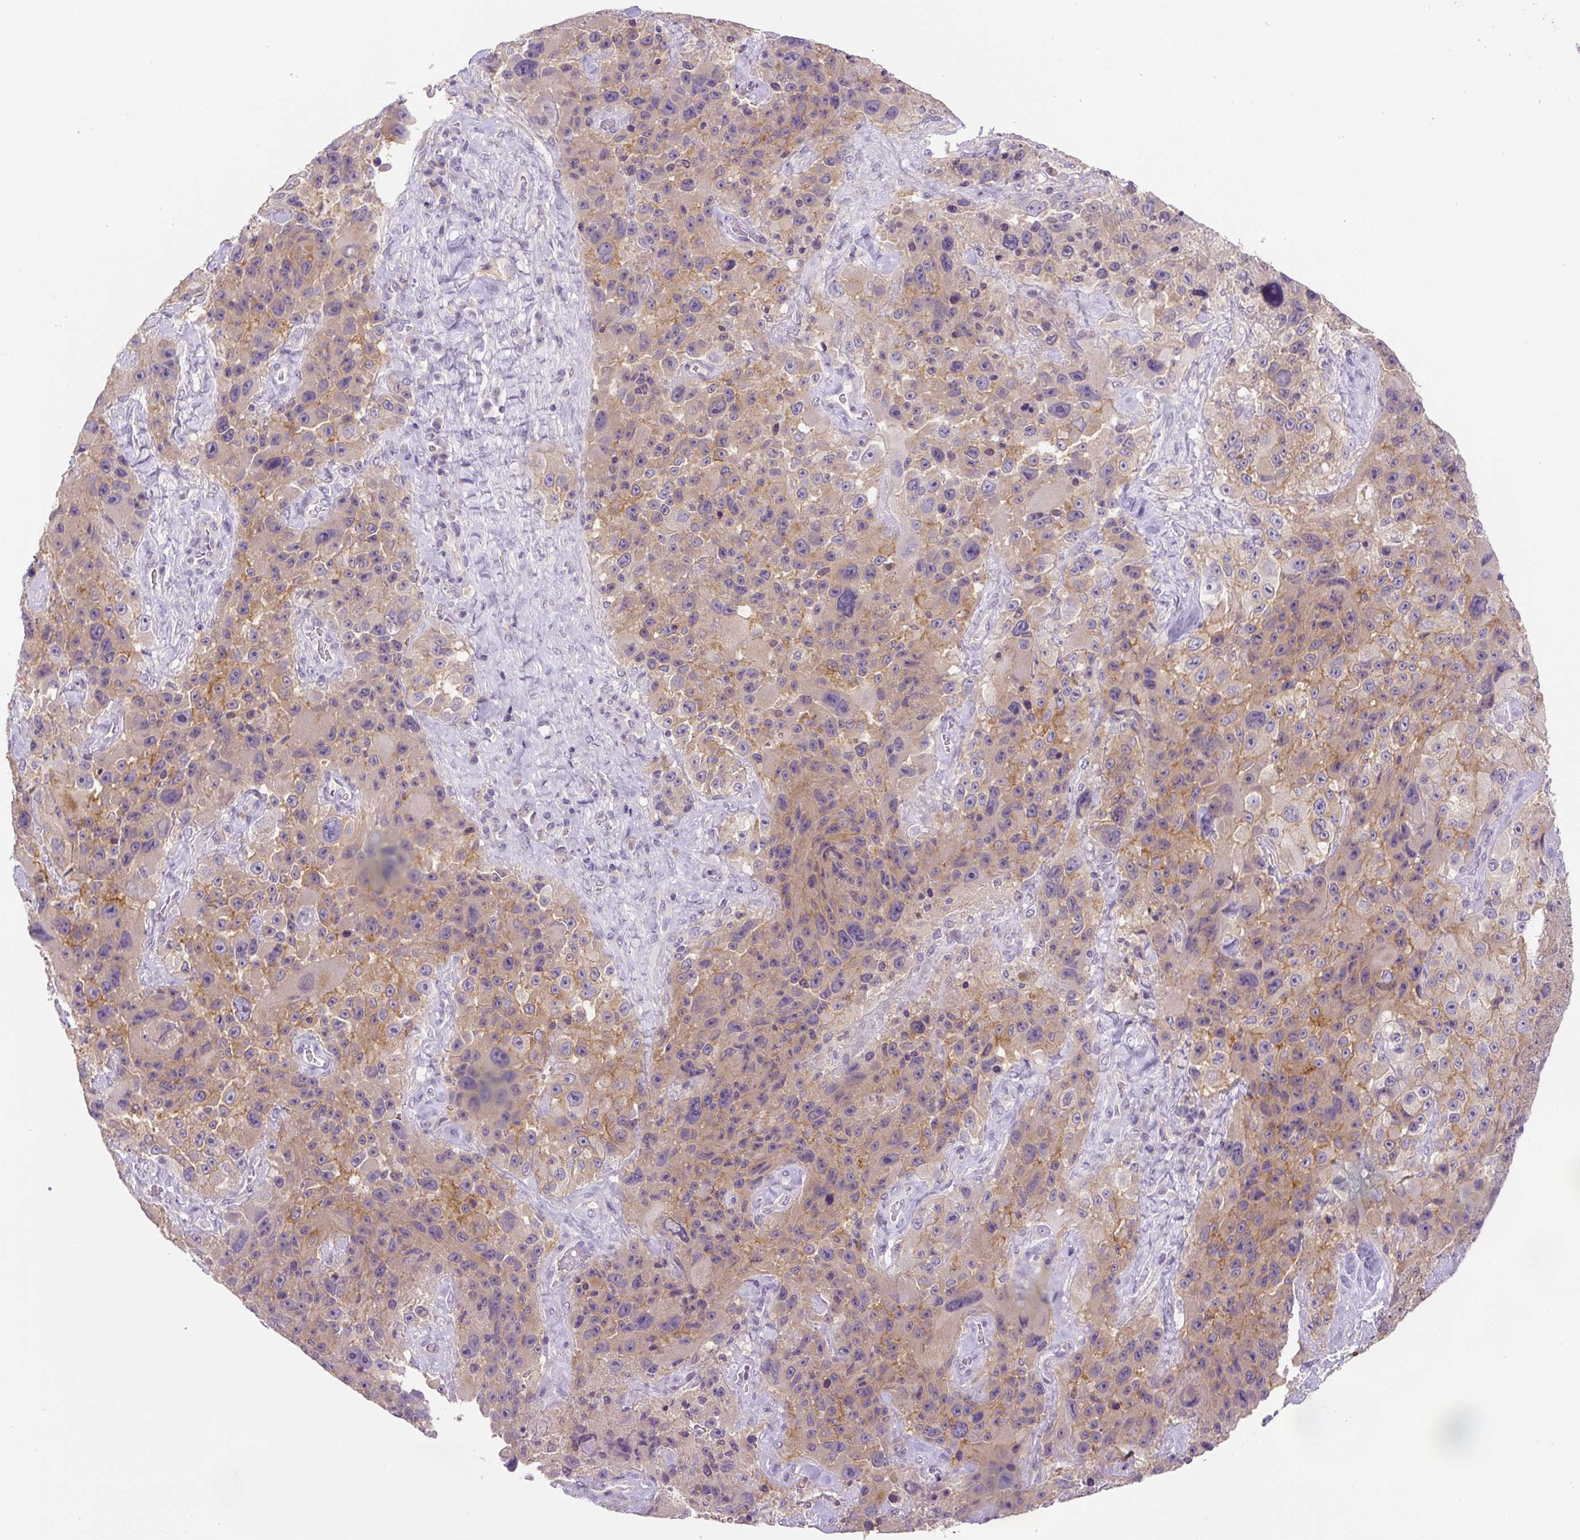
{"staining": {"intensity": "weak", "quantity": "<25%", "location": "cytoplasmic/membranous"}, "tissue": "melanoma", "cell_type": "Tumor cells", "image_type": "cancer", "snomed": [{"axis": "morphology", "description": "Malignant melanoma, Metastatic site"}, {"axis": "topography", "description": "Lymph node"}], "caption": "There is no significant positivity in tumor cells of malignant melanoma (metastatic site). Brightfield microscopy of IHC stained with DAB (3,3'-diaminobenzidine) (brown) and hematoxylin (blue), captured at high magnification.", "gene": "UBL3", "patient": {"sex": "male", "age": 62}}